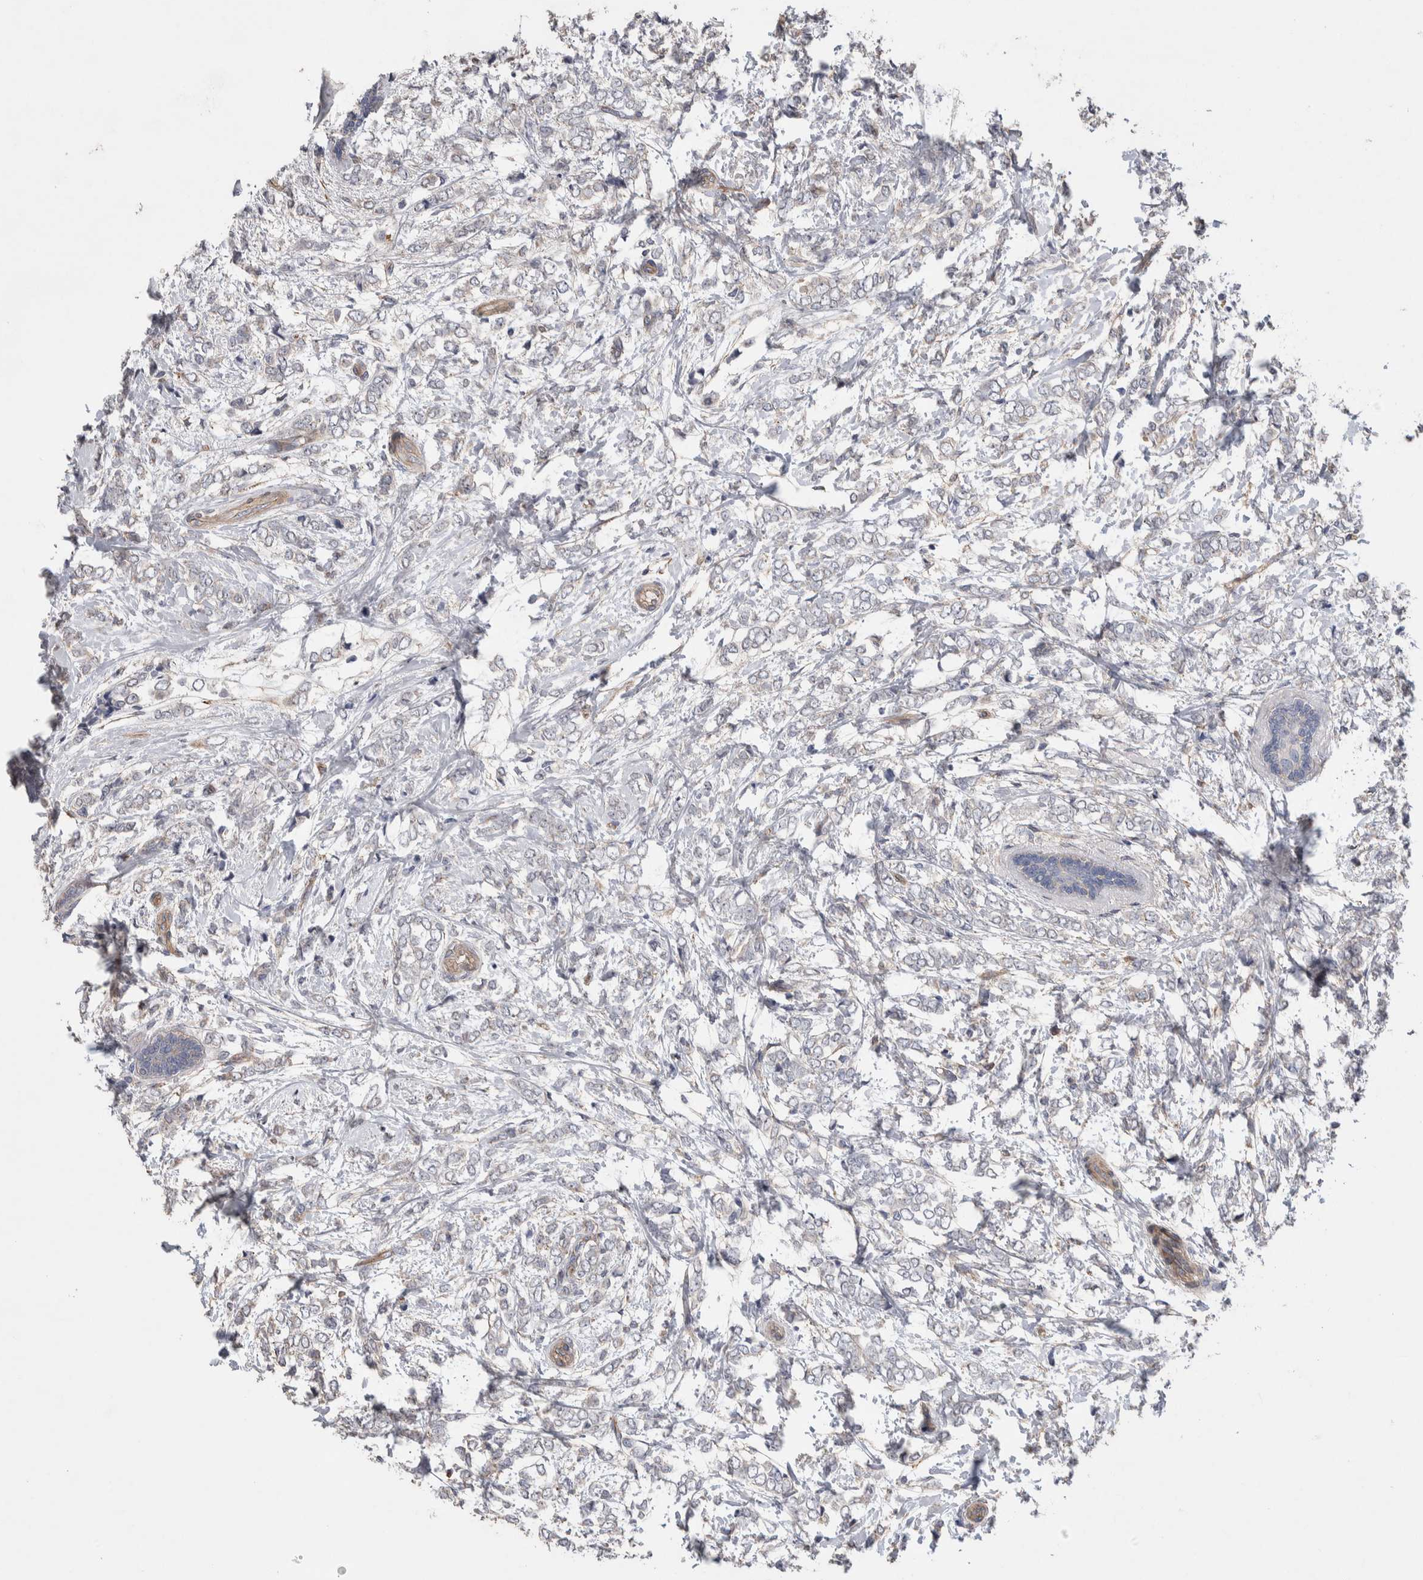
{"staining": {"intensity": "weak", "quantity": "<25%", "location": "cytoplasmic/membranous"}, "tissue": "breast cancer", "cell_type": "Tumor cells", "image_type": "cancer", "snomed": [{"axis": "morphology", "description": "Normal tissue, NOS"}, {"axis": "morphology", "description": "Lobular carcinoma"}, {"axis": "topography", "description": "Breast"}], "caption": "An IHC image of breast cancer is shown. There is no staining in tumor cells of breast cancer.", "gene": "GCNA", "patient": {"sex": "female", "age": 47}}